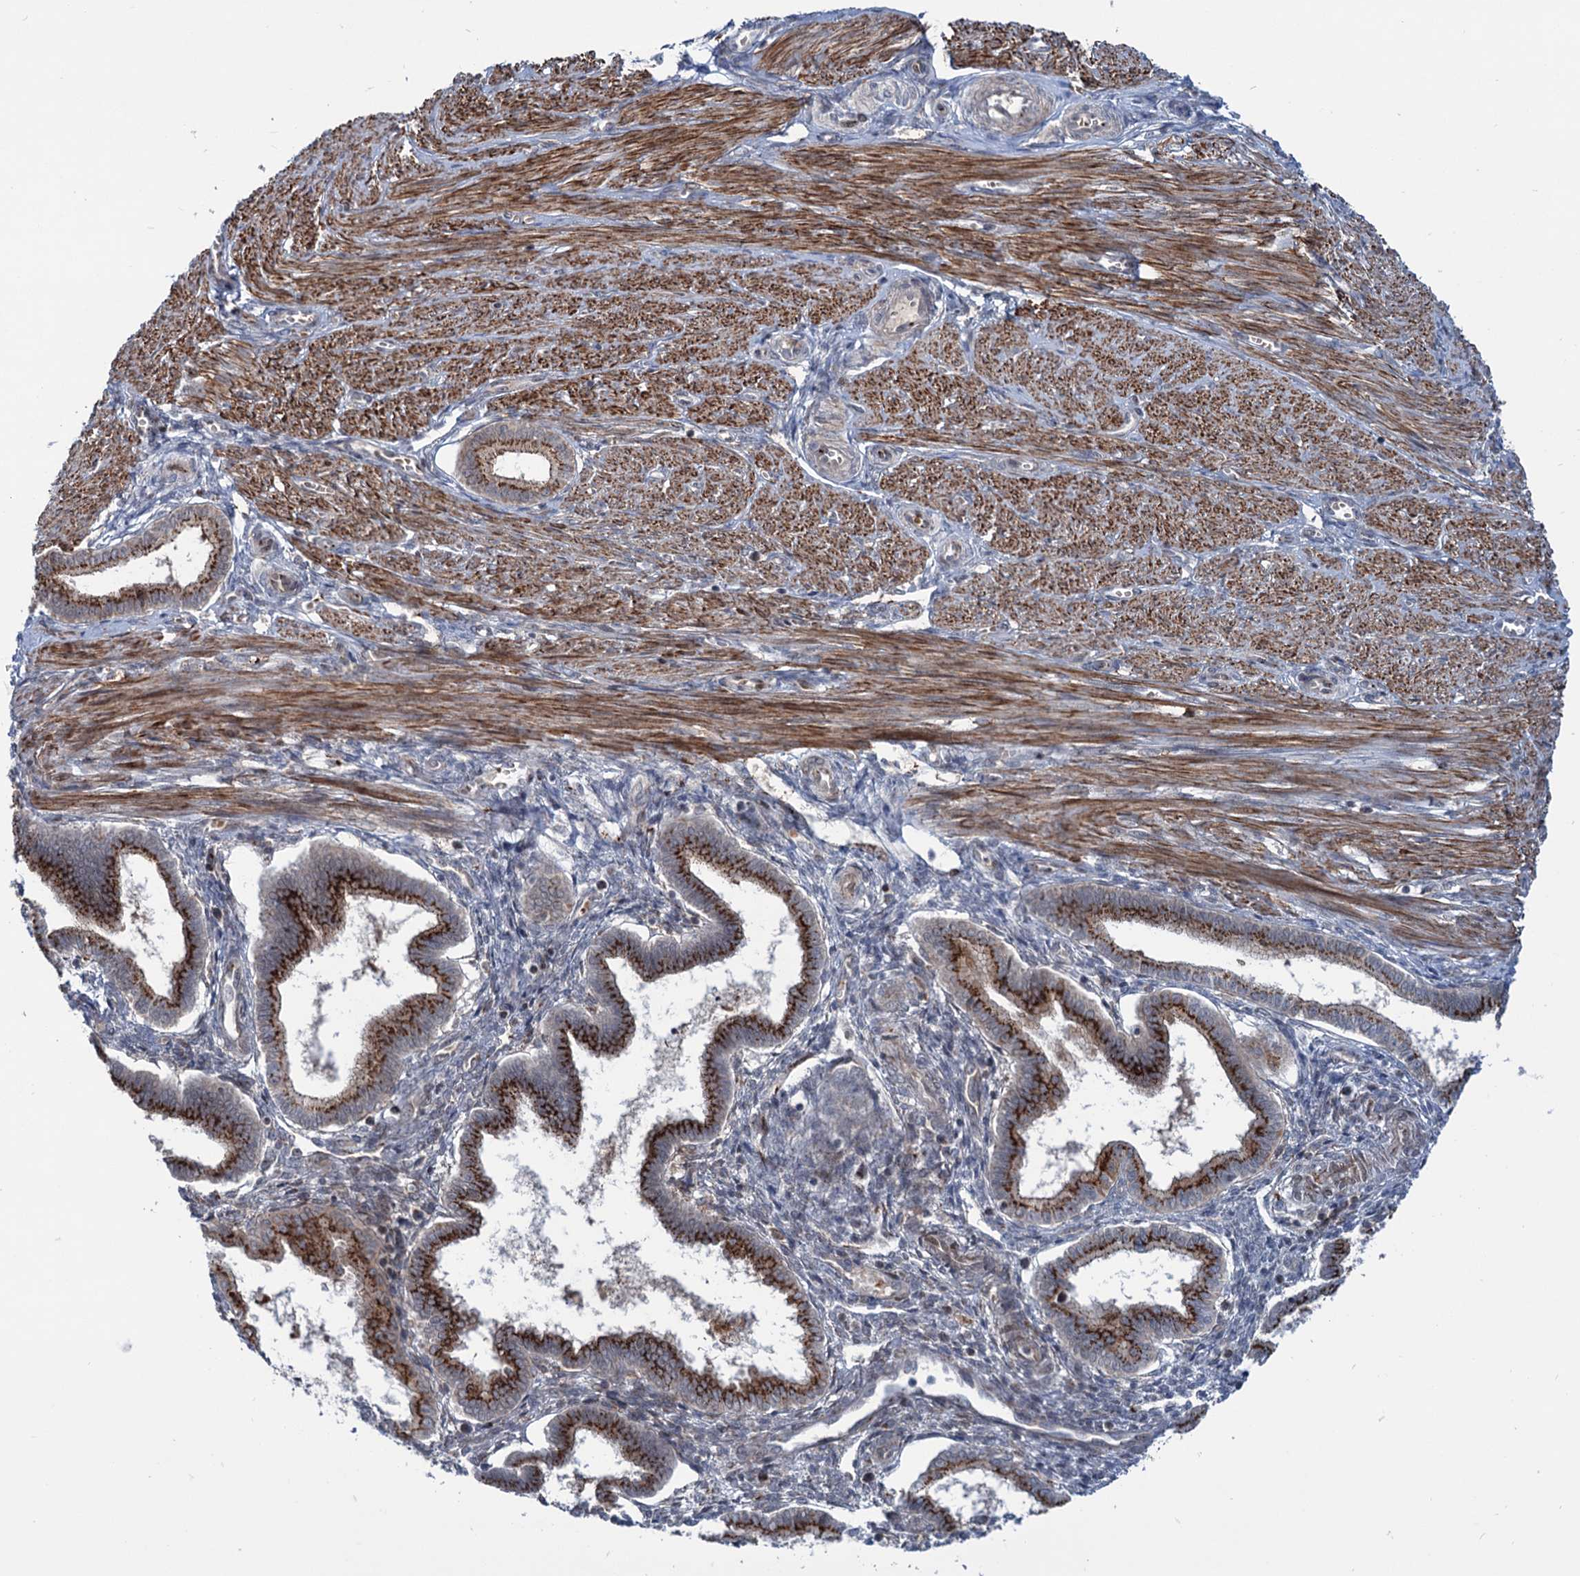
{"staining": {"intensity": "moderate", "quantity": "<25%", "location": "cytoplasmic/membranous"}, "tissue": "endometrium", "cell_type": "Cells in endometrial stroma", "image_type": "normal", "snomed": [{"axis": "morphology", "description": "Normal tissue, NOS"}, {"axis": "topography", "description": "Endometrium"}], "caption": "Approximately <25% of cells in endometrial stroma in unremarkable human endometrium display moderate cytoplasmic/membranous protein positivity as visualized by brown immunohistochemical staining.", "gene": "ELP4", "patient": {"sex": "female", "age": 25}}